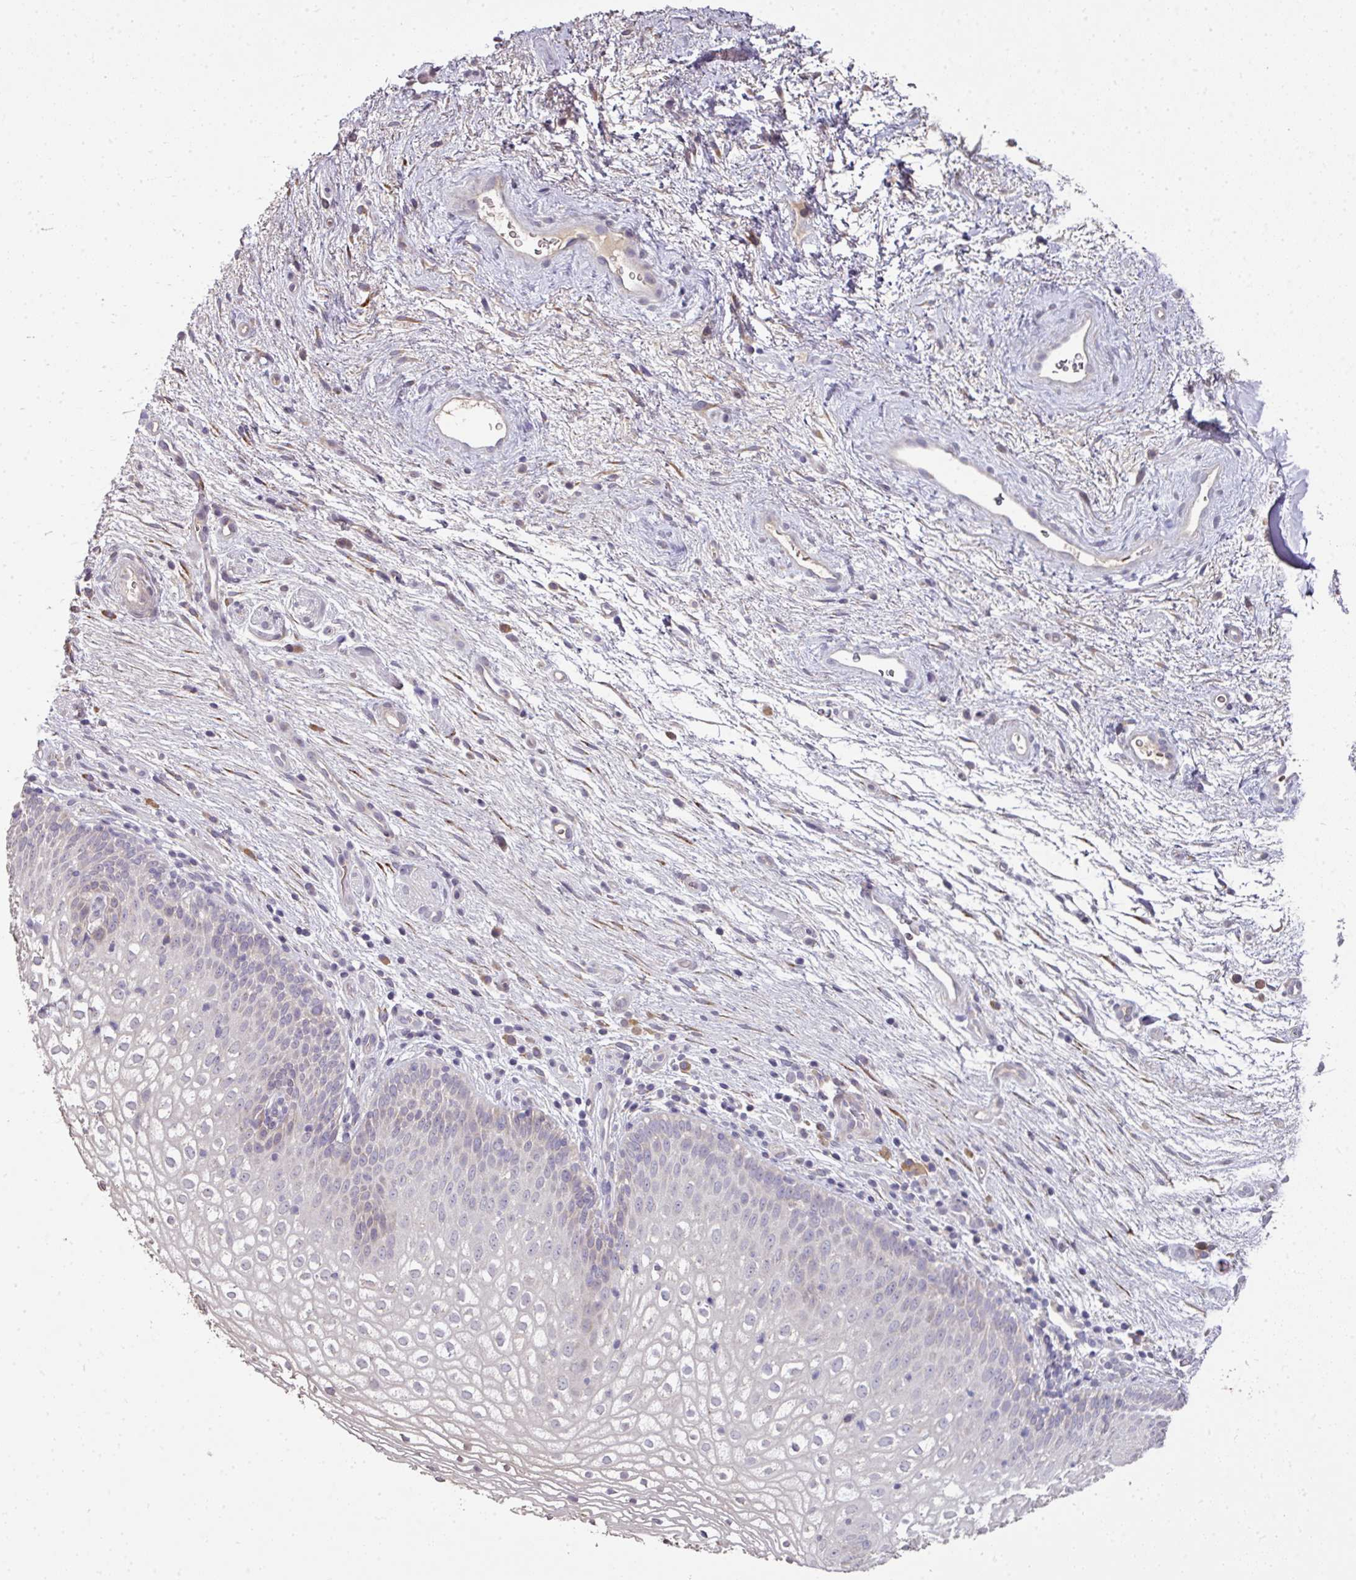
{"staining": {"intensity": "negative", "quantity": "none", "location": "none"}, "tissue": "vagina", "cell_type": "Squamous epithelial cells", "image_type": "normal", "snomed": [{"axis": "morphology", "description": "Normal tissue, NOS"}, {"axis": "topography", "description": "Vagina"}], "caption": "Immunohistochemistry (IHC) photomicrograph of benign vagina: vagina stained with DAB (3,3'-diaminobenzidine) exhibits no significant protein positivity in squamous epithelial cells. Brightfield microscopy of immunohistochemistry (IHC) stained with DAB (3,3'-diaminobenzidine) (brown) and hematoxylin (blue), captured at high magnification.", "gene": "SPCS3", "patient": {"sex": "female", "age": 47}}